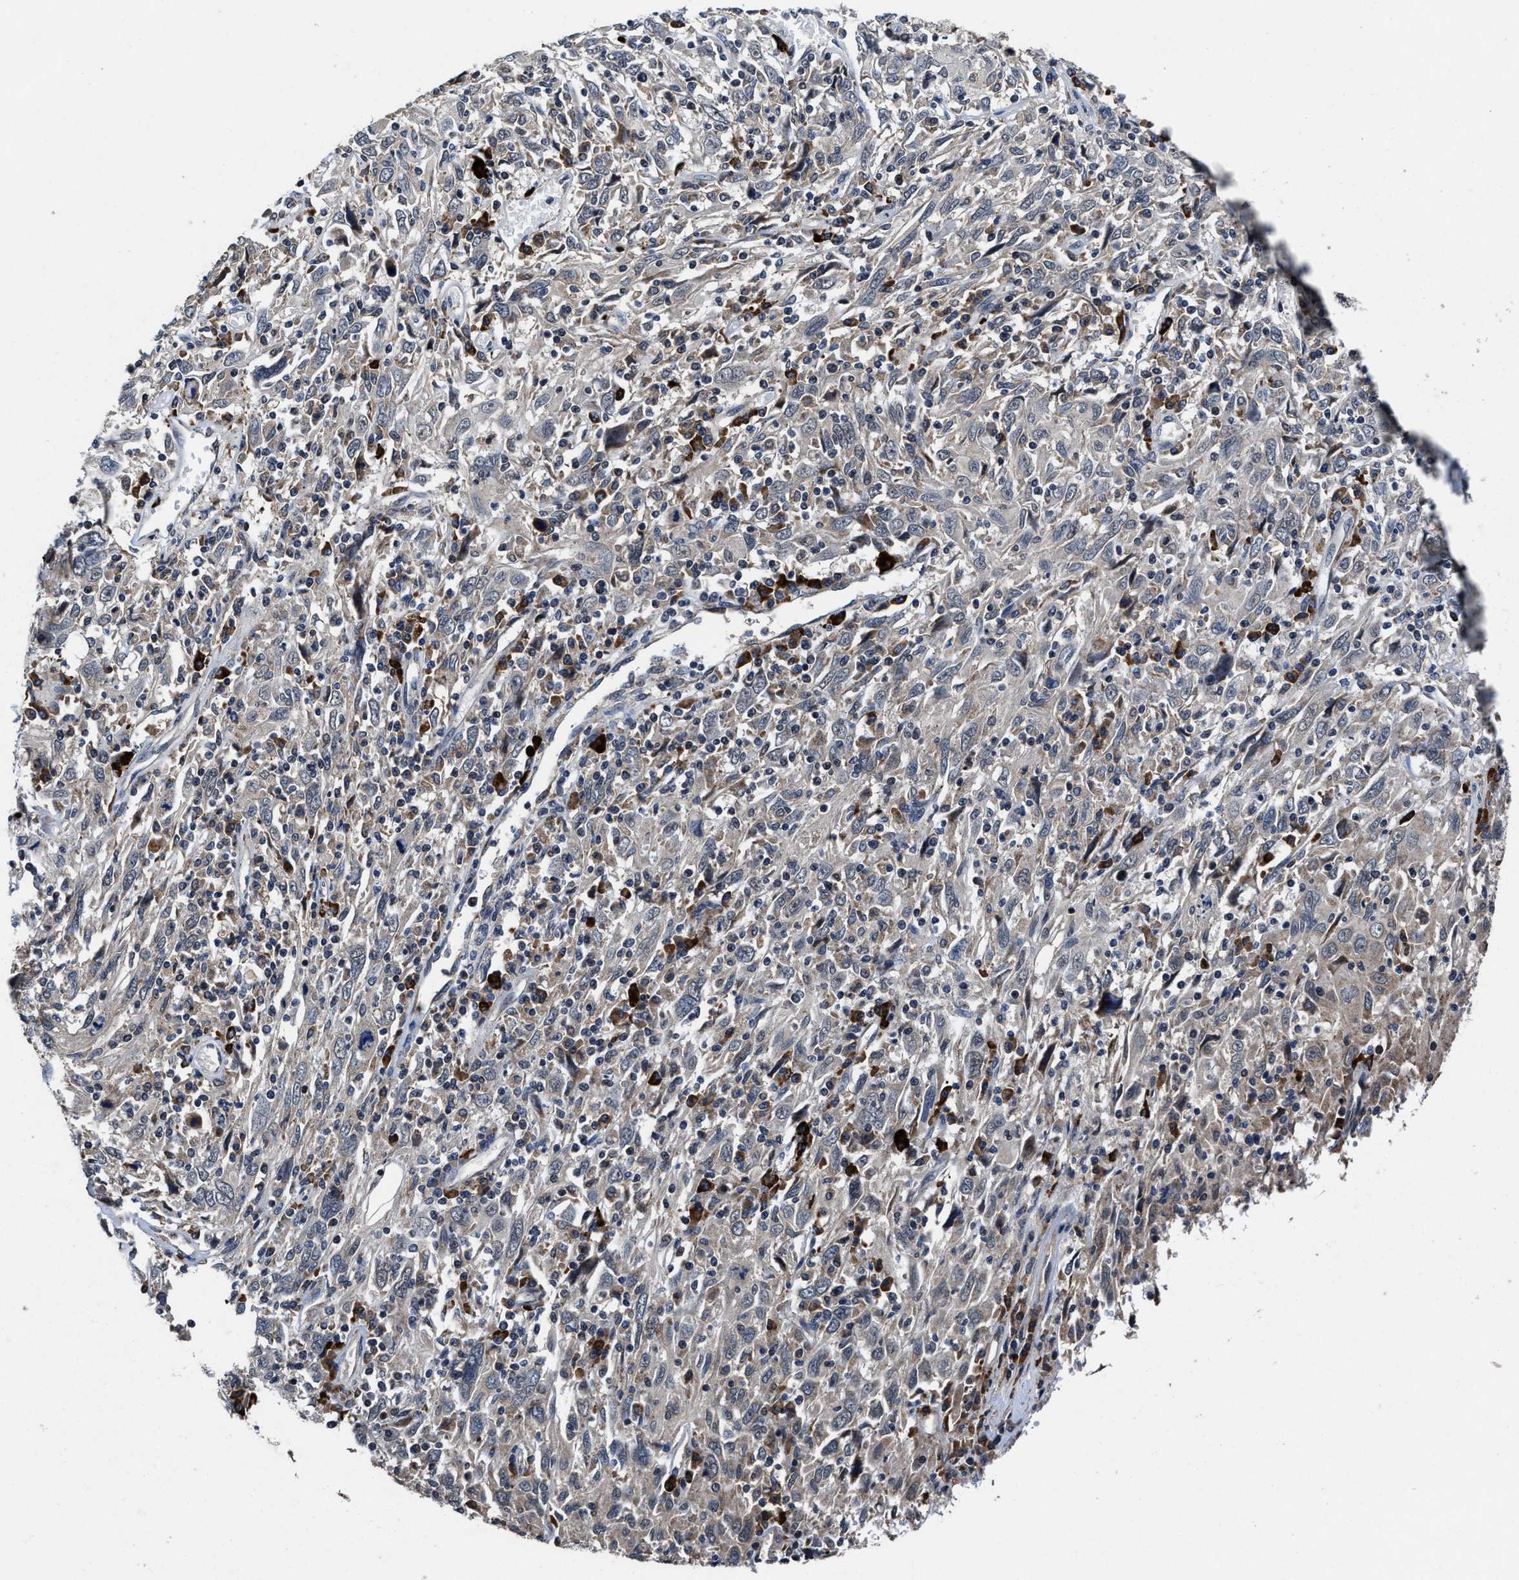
{"staining": {"intensity": "negative", "quantity": "none", "location": "none"}, "tissue": "cervical cancer", "cell_type": "Tumor cells", "image_type": "cancer", "snomed": [{"axis": "morphology", "description": "Squamous cell carcinoma, NOS"}, {"axis": "topography", "description": "Cervix"}], "caption": "Tumor cells are negative for protein expression in human cervical cancer (squamous cell carcinoma). (DAB (3,3'-diaminobenzidine) IHC, high magnification).", "gene": "TMEM53", "patient": {"sex": "female", "age": 46}}